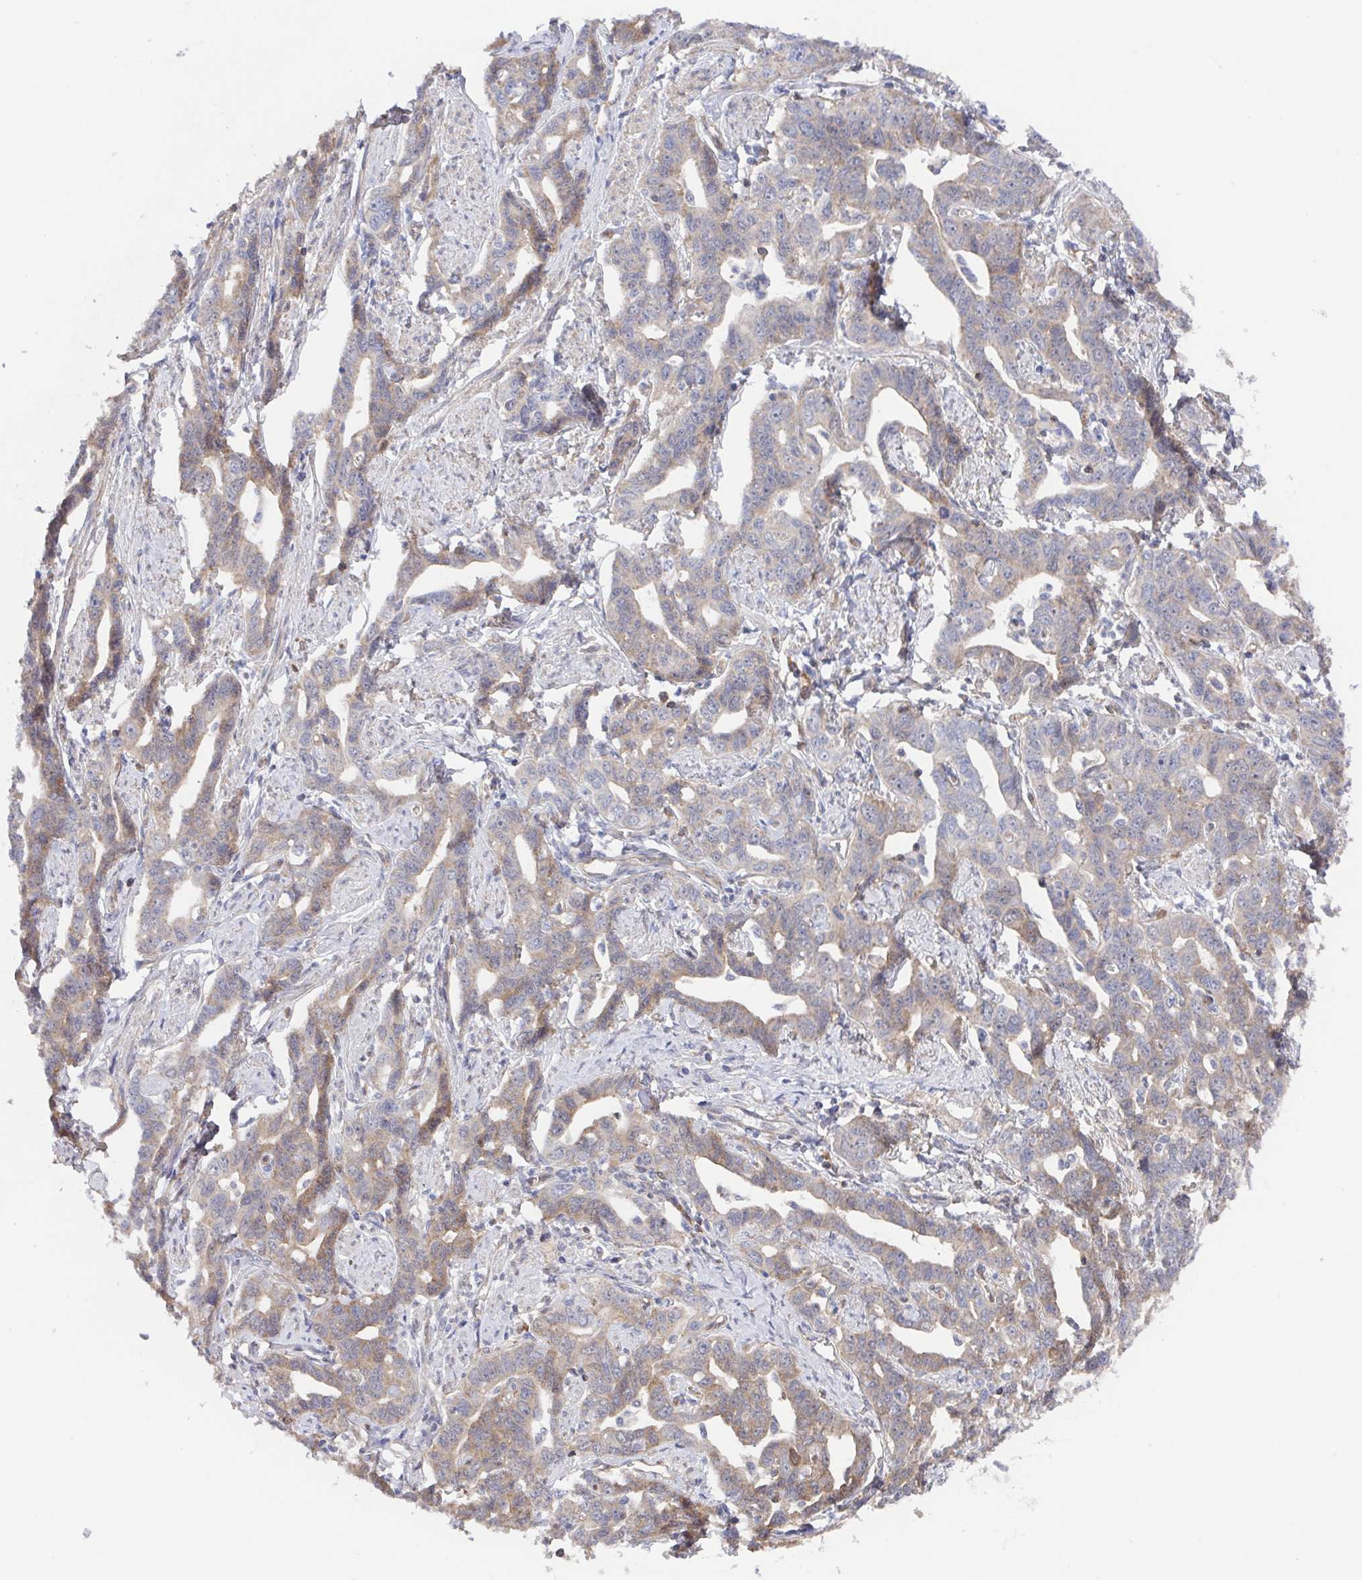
{"staining": {"intensity": "weak", "quantity": "25%-75%", "location": "cytoplasmic/membranous"}, "tissue": "ovarian cancer", "cell_type": "Tumor cells", "image_type": "cancer", "snomed": [{"axis": "morphology", "description": "Cystadenocarcinoma, serous, NOS"}, {"axis": "topography", "description": "Ovary"}], "caption": "An image showing weak cytoplasmic/membranous positivity in approximately 25%-75% of tumor cells in ovarian cancer (serous cystadenocarcinoma), as visualized by brown immunohistochemical staining.", "gene": "AGFG2", "patient": {"sex": "female", "age": 69}}